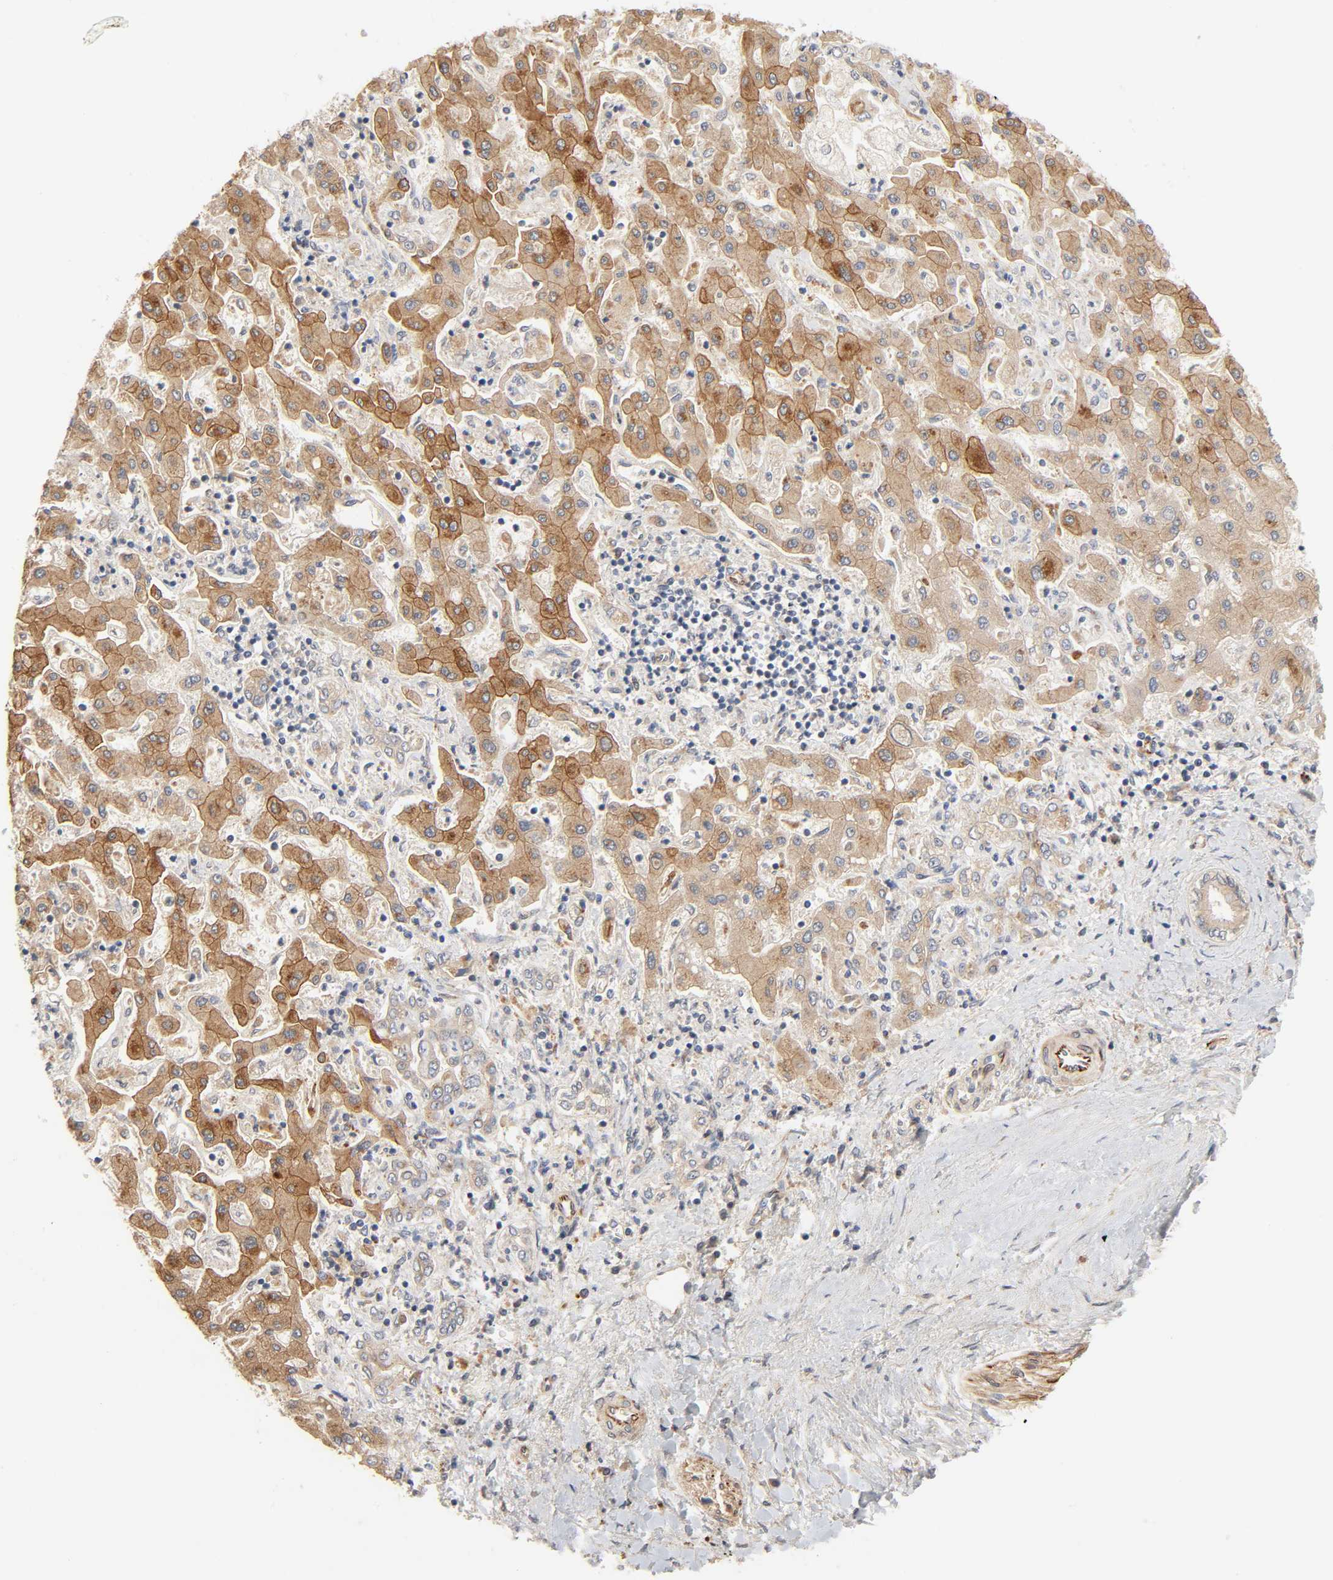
{"staining": {"intensity": "moderate", "quantity": ">75%", "location": "cytoplasmic/membranous"}, "tissue": "liver cancer", "cell_type": "Tumor cells", "image_type": "cancer", "snomed": [{"axis": "morphology", "description": "Cholangiocarcinoma"}, {"axis": "topography", "description": "Liver"}], "caption": "Immunohistochemistry (IHC) of human liver cancer (cholangiocarcinoma) displays medium levels of moderate cytoplasmic/membranous staining in approximately >75% of tumor cells.", "gene": "REEP6", "patient": {"sex": "male", "age": 50}}